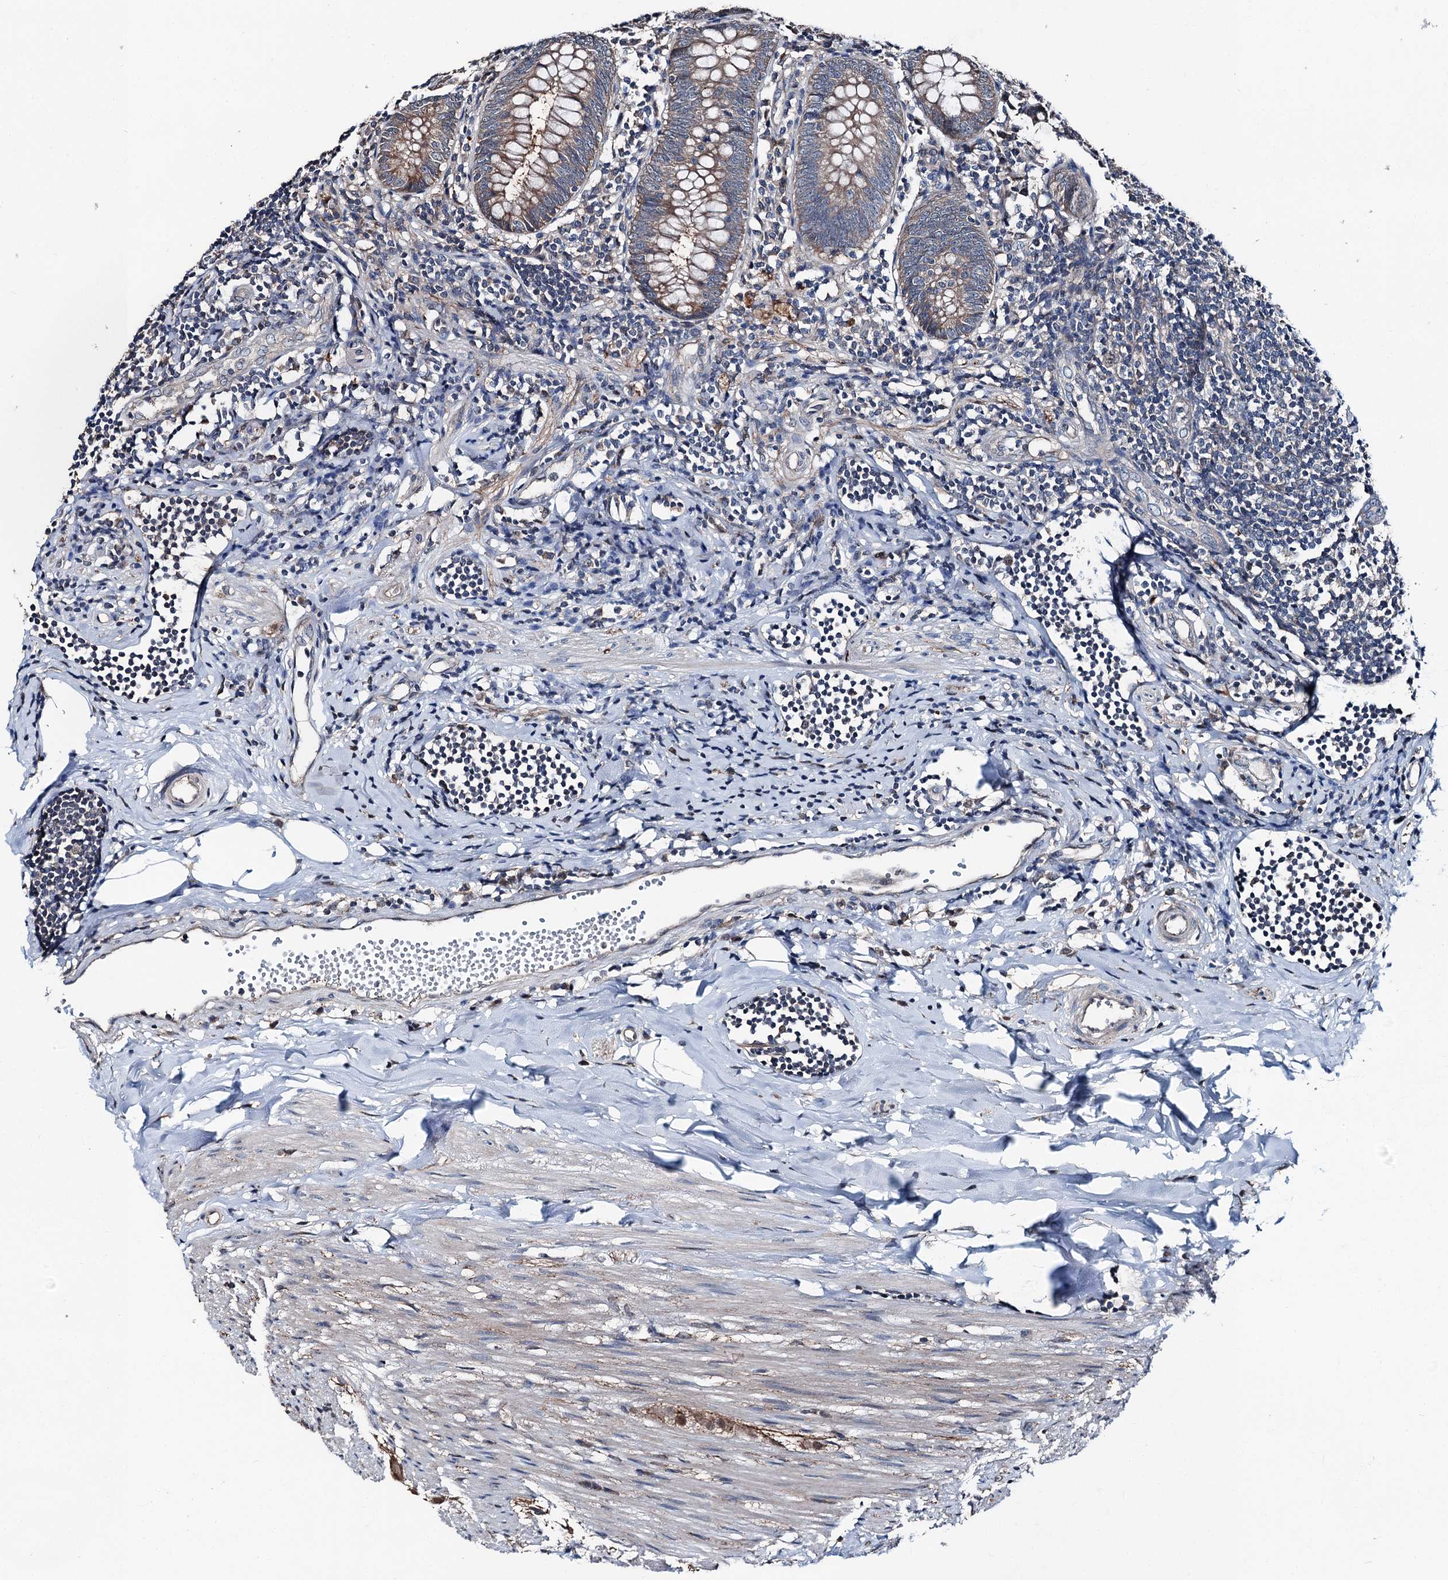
{"staining": {"intensity": "weak", "quantity": ">75%", "location": "cytoplasmic/membranous"}, "tissue": "appendix", "cell_type": "Glandular cells", "image_type": "normal", "snomed": [{"axis": "morphology", "description": "Normal tissue, NOS"}, {"axis": "topography", "description": "Appendix"}], "caption": "The immunohistochemical stain highlights weak cytoplasmic/membranous expression in glandular cells of normal appendix.", "gene": "PSMD13", "patient": {"sex": "female", "age": 54}}